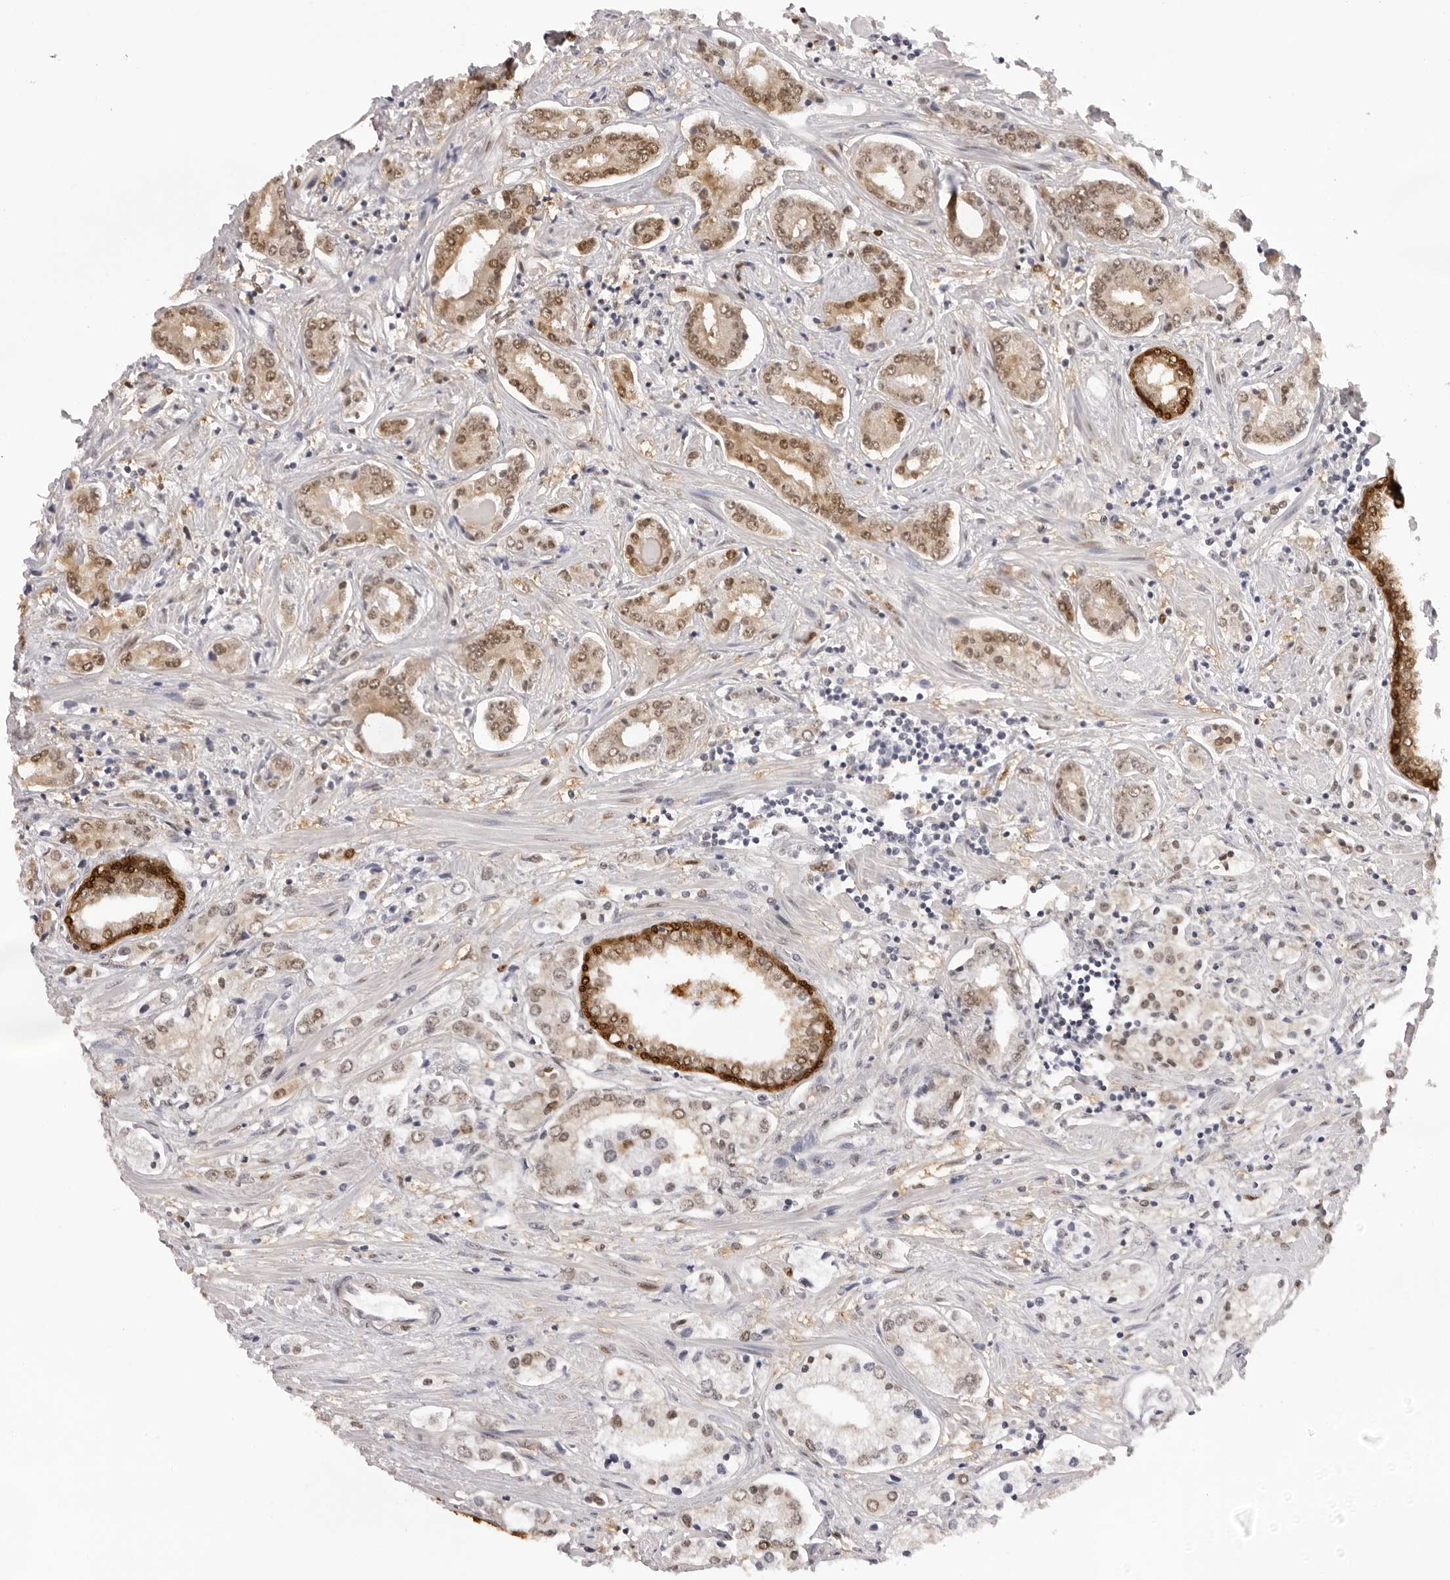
{"staining": {"intensity": "moderate", "quantity": ">75%", "location": "cytoplasmic/membranous,nuclear"}, "tissue": "prostate cancer", "cell_type": "Tumor cells", "image_type": "cancer", "snomed": [{"axis": "morphology", "description": "Adenocarcinoma, High grade"}, {"axis": "topography", "description": "Prostate"}], "caption": "Immunohistochemical staining of high-grade adenocarcinoma (prostate) shows medium levels of moderate cytoplasmic/membranous and nuclear staining in approximately >75% of tumor cells. The staining was performed using DAB to visualize the protein expression in brown, while the nuclei were stained in blue with hematoxylin (Magnification: 20x).", "gene": "HSPA4", "patient": {"sex": "male", "age": 66}}